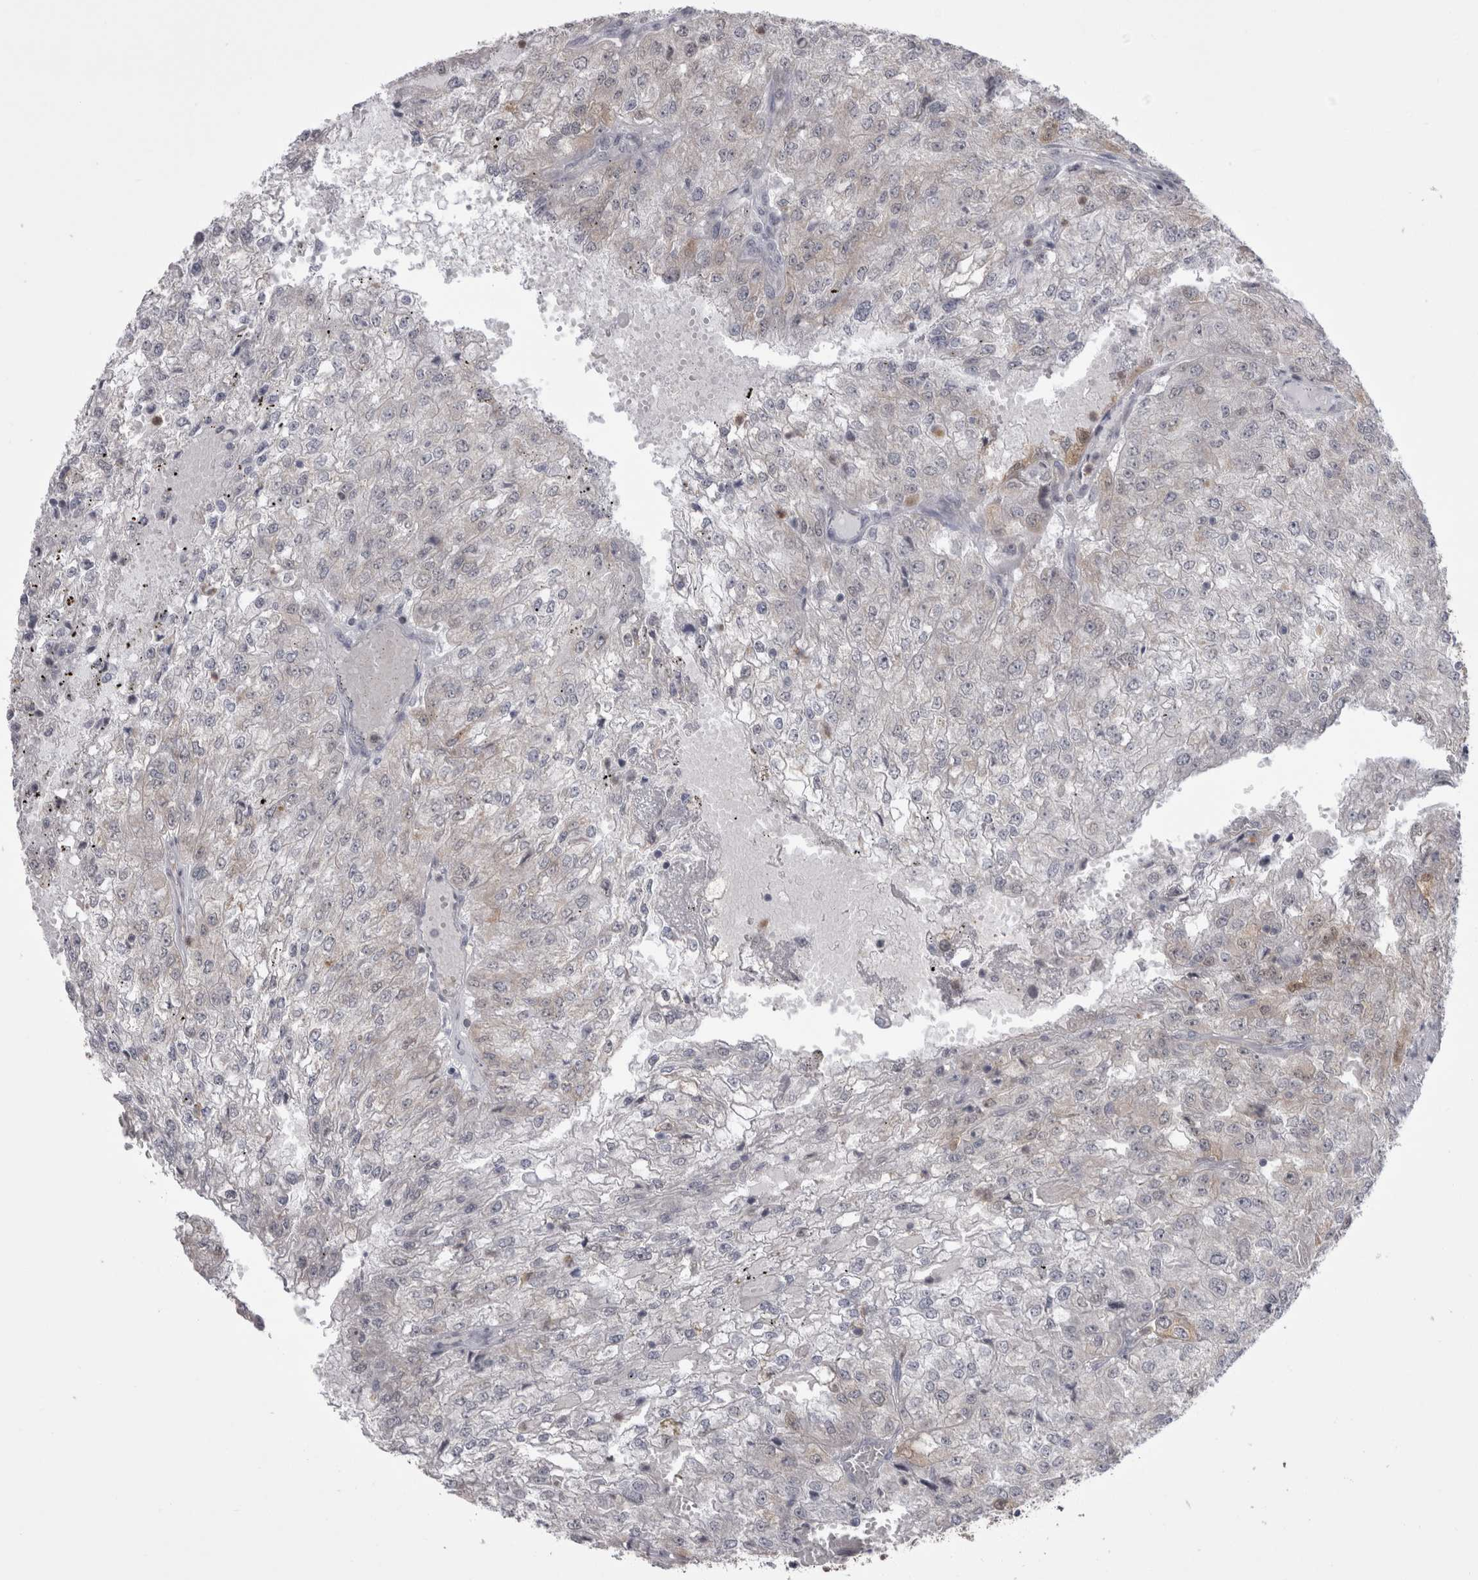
{"staining": {"intensity": "negative", "quantity": "none", "location": "none"}, "tissue": "renal cancer", "cell_type": "Tumor cells", "image_type": "cancer", "snomed": [{"axis": "morphology", "description": "Adenocarcinoma, NOS"}, {"axis": "topography", "description": "Kidney"}], "caption": "The micrograph shows no significant positivity in tumor cells of adenocarcinoma (renal).", "gene": "CHIC2", "patient": {"sex": "female", "age": 54}}